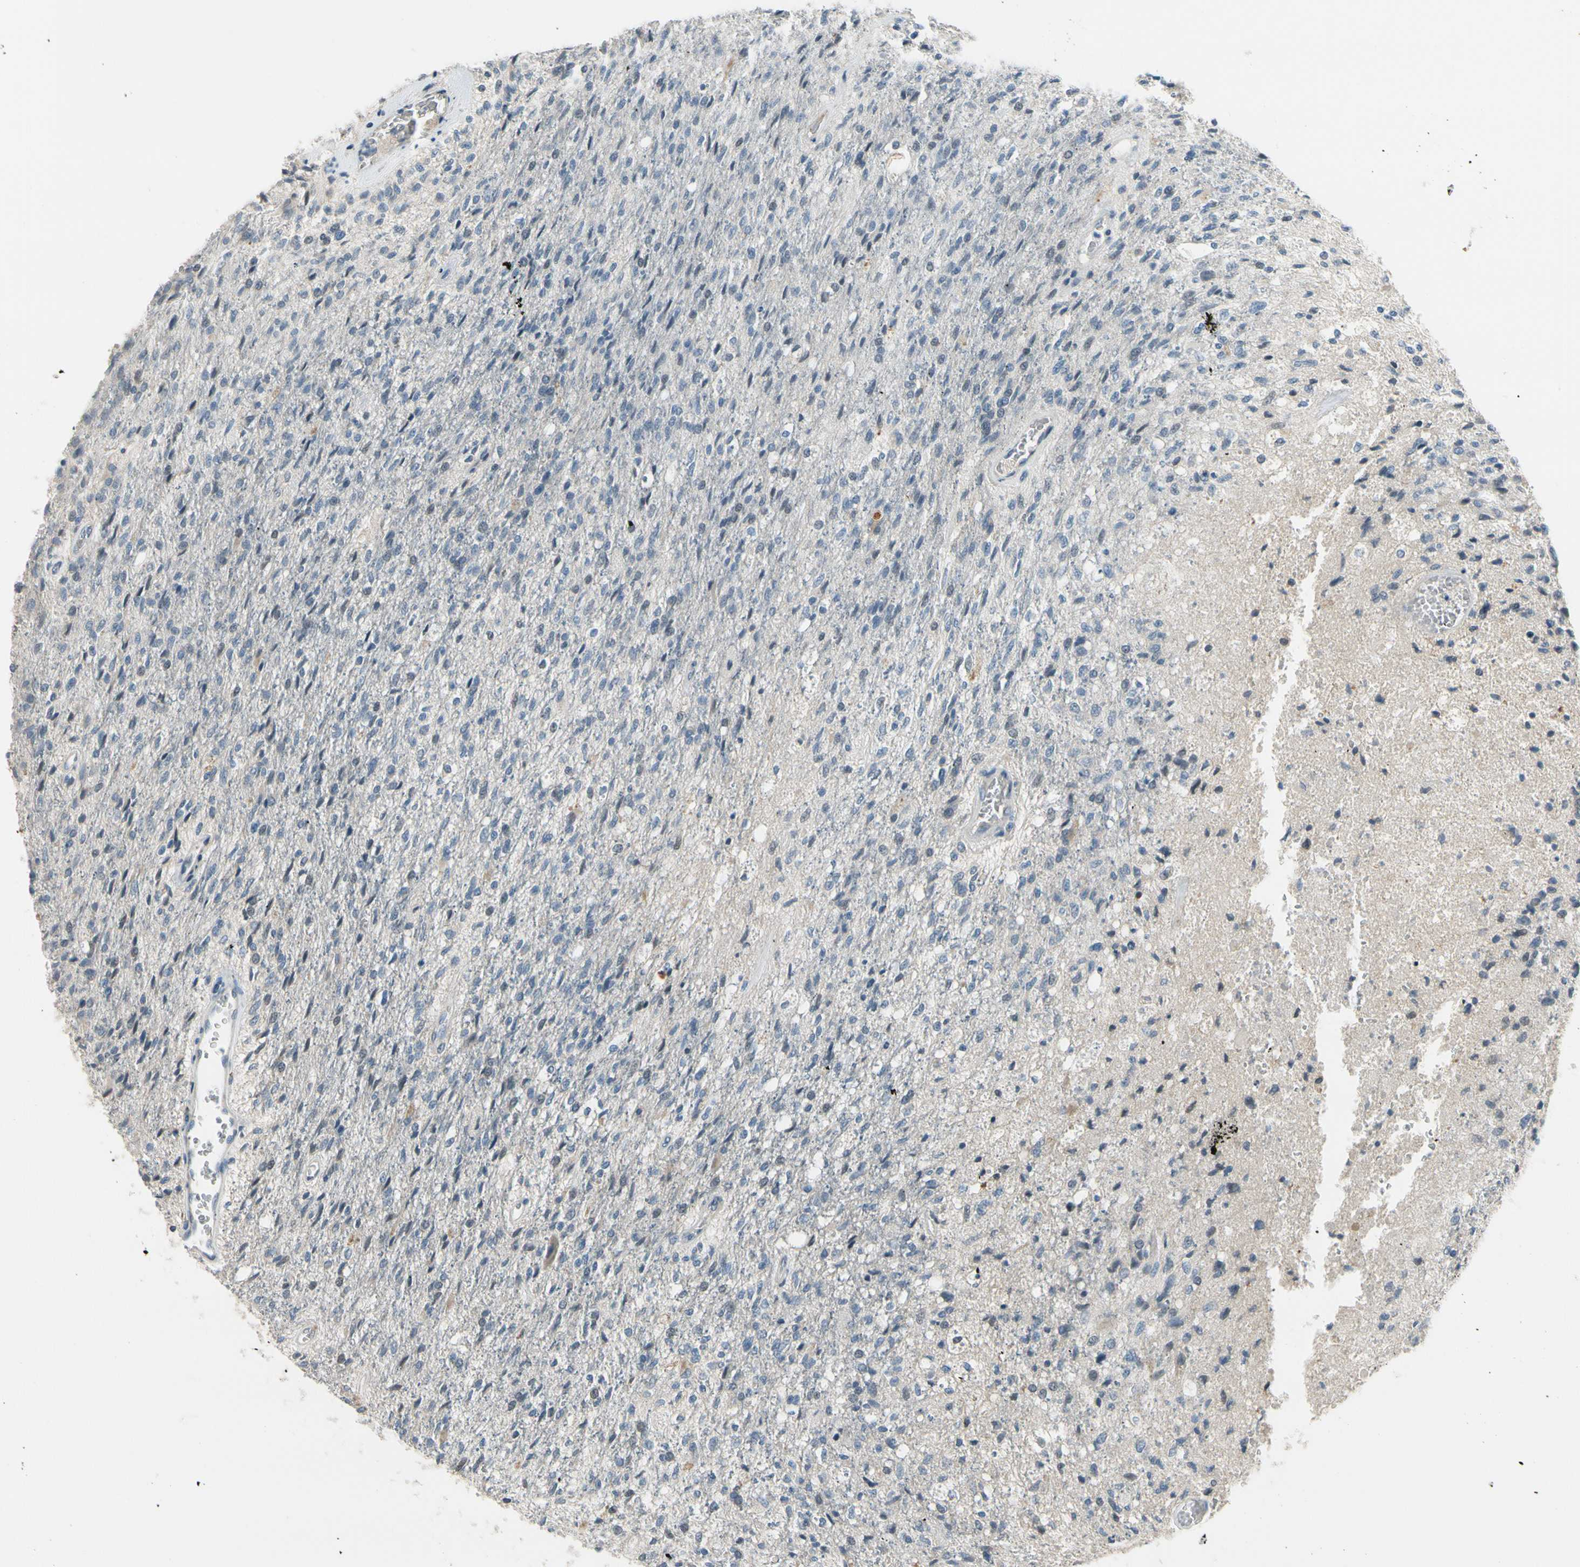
{"staining": {"intensity": "negative", "quantity": "none", "location": "none"}, "tissue": "glioma", "cell_type": "Tumor cells", "image_type": "cancer", "snomed": [{"axis": "morphology", "description": "Normal tissue, NOS"}, {"axis": "morphology", "description": "Glioma, malignant, High grade"}, {"axis": "topography", "description": "Cerebral cortex"}], "caption": "Immunohistochemical staining of high-grade glioma (malignant) demonstrates no significant staining in tumor cells.", "gene": "PIP5K1B", "patient": {"sex": "male", "age": 77}}